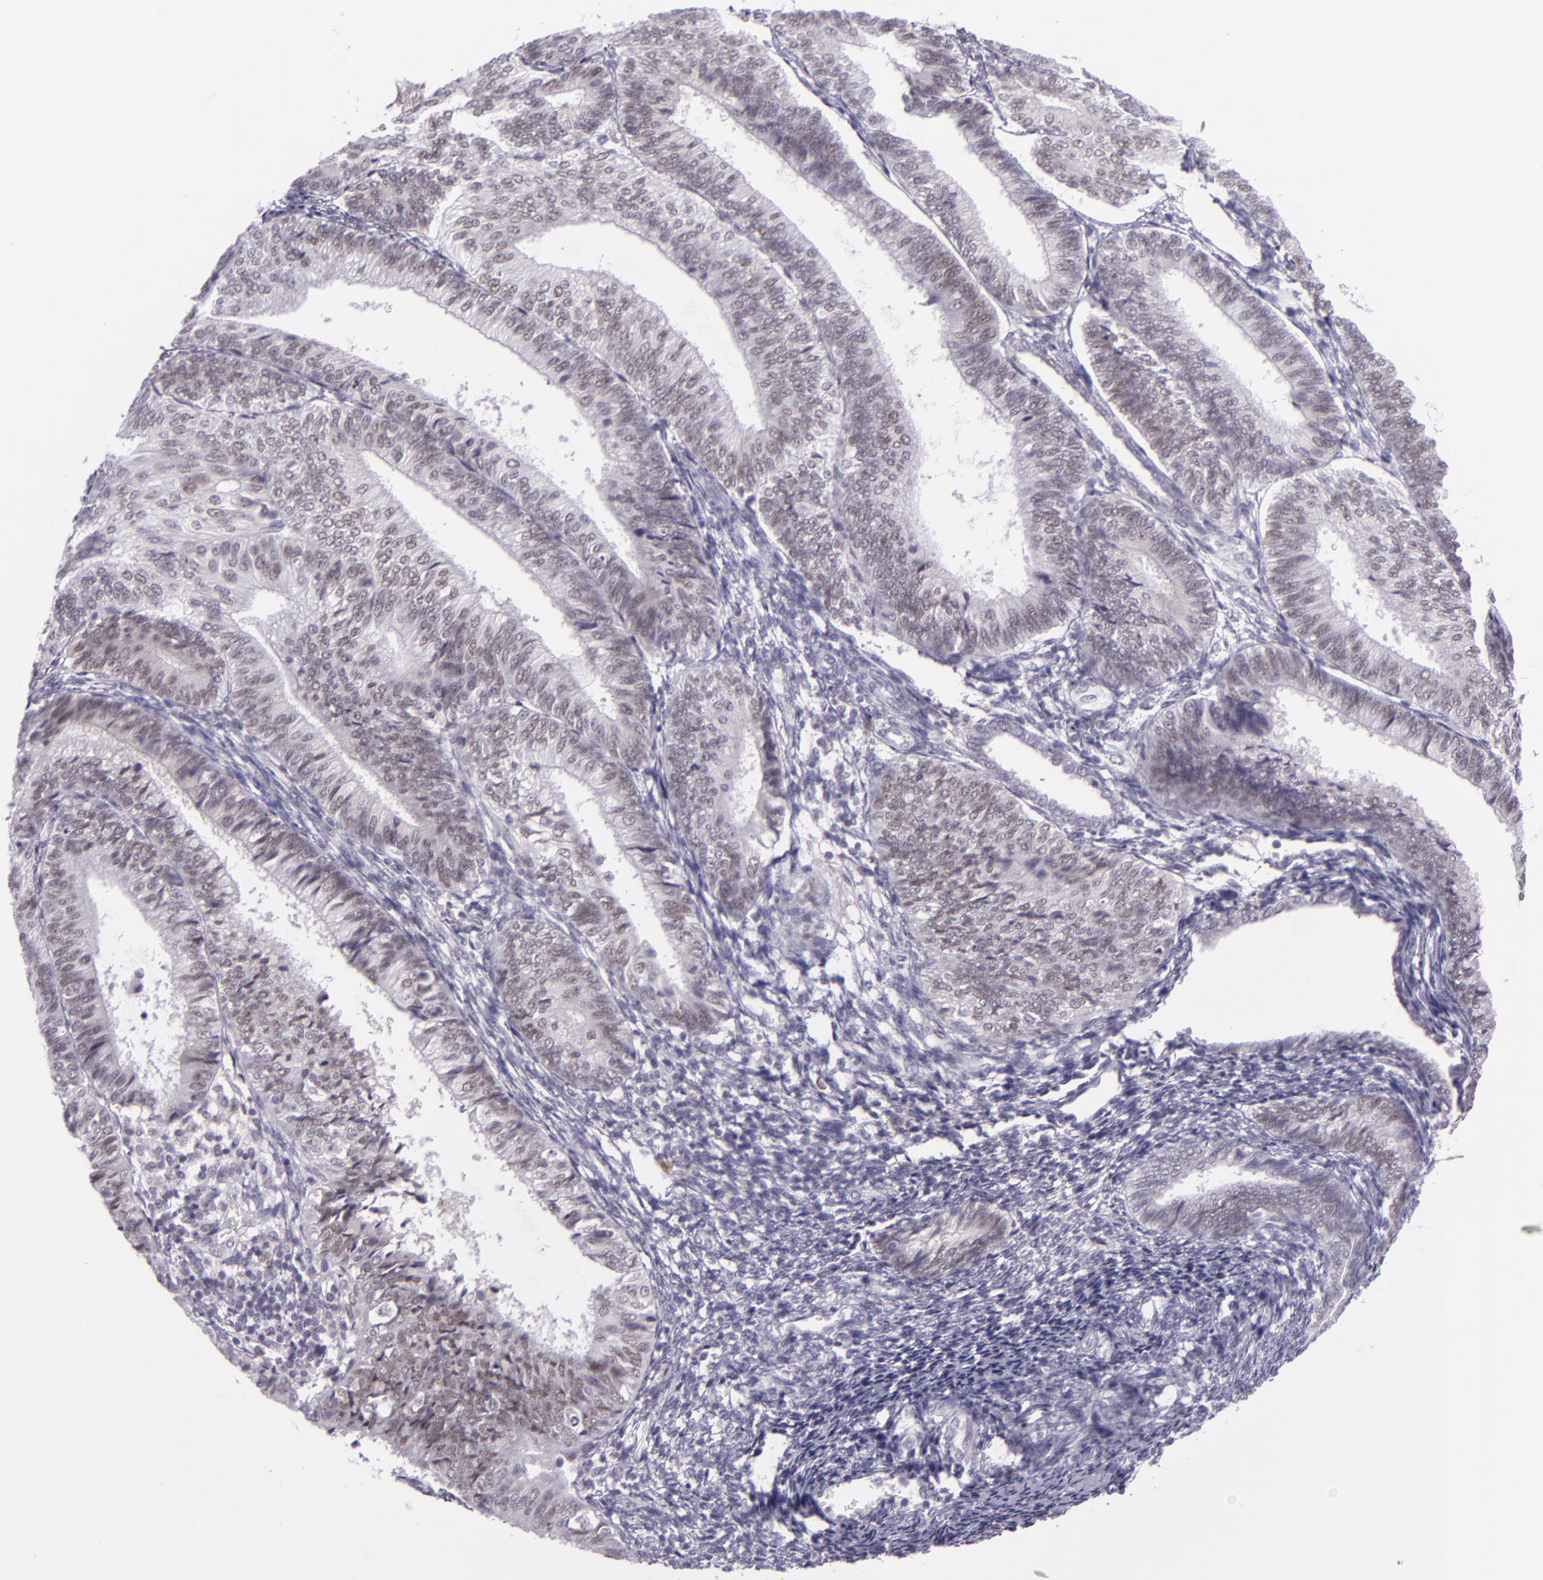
{"staining": {"intensity": "weak", "quantity": "25%-75%", "location": "nuclear"}, "tissue": "endometrial cancer", "cell_type": "Tumor cells", "image_type": "cancer", "snomed": [{"axis": "morphology", "description": "Adenocarcinoma, NOS"}, {"axis": "topography", "description": "Endometrium"}], "caption": "Immunohistochemistry (DAB (3,3'-diaminobenzidine)) staining of human endometrial adenocarcinoma exhibits weak nuclear protein positivity in about 25%-75% of tumor cells. The staining was performed using DAB to visualize the protein expression in brown, while the nuclei were stained in blue with hematoxylin (Magnification: 20x).", "gene": "CHEK2", "patient": {"sex": "female", "age": 55}}